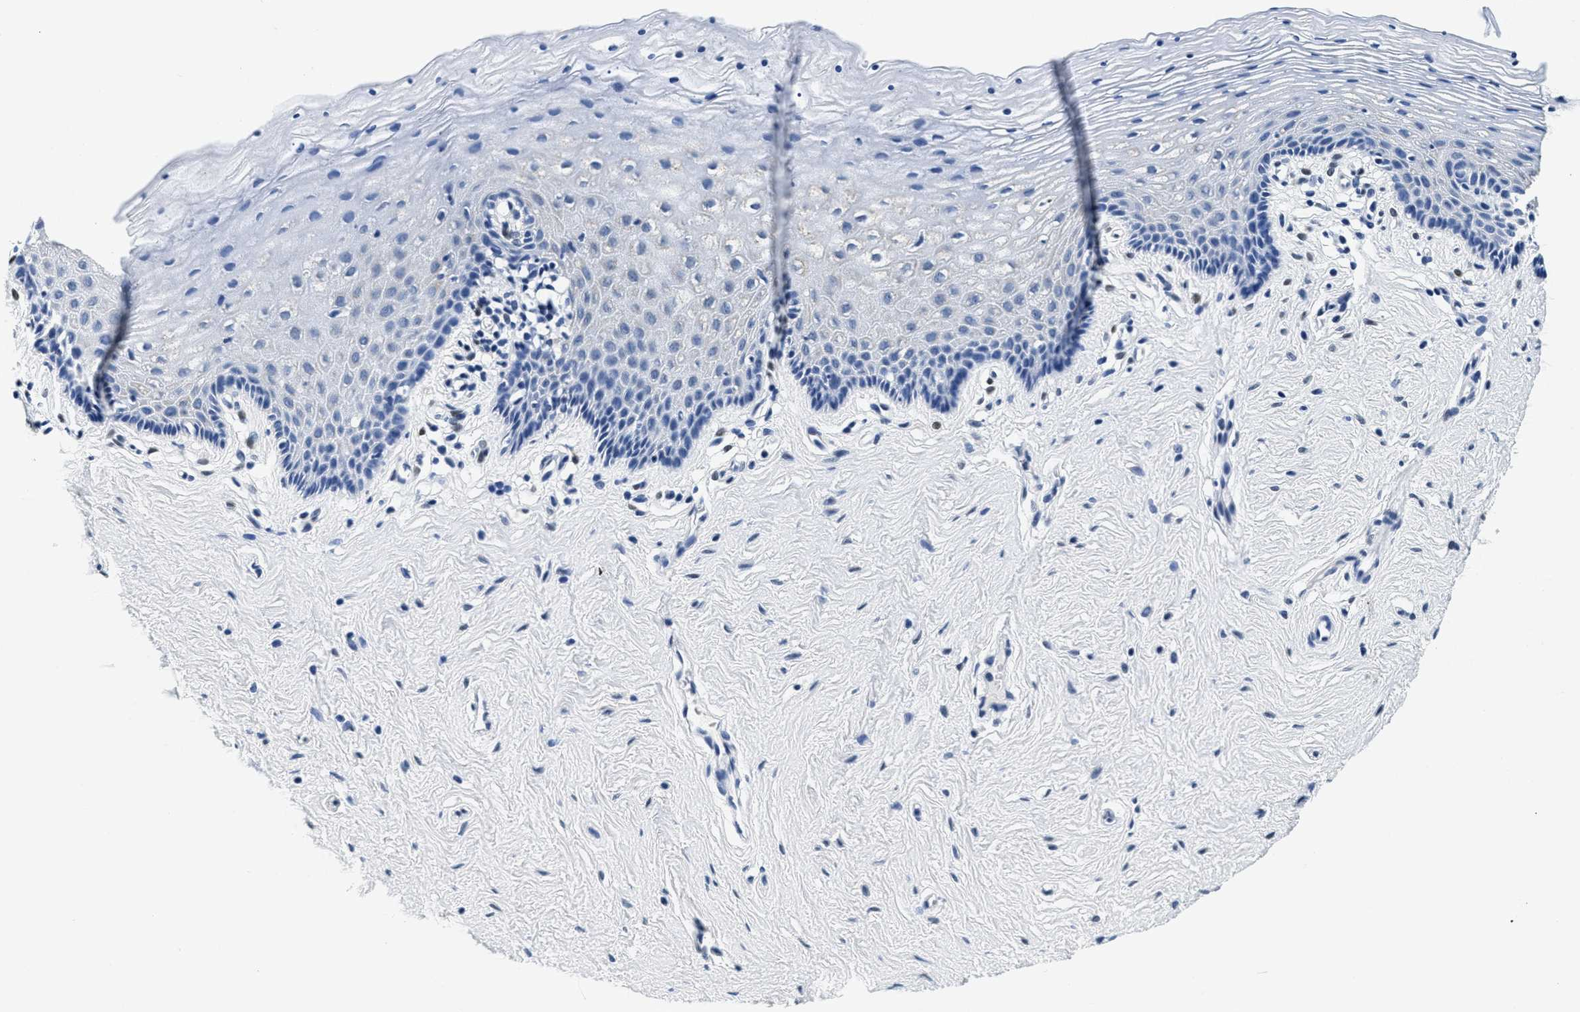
{"staining": {"intensity": "negative", "quantity": "none", "location": "none"}, "tissue": "vagina", "cell_type": "Squamous epithelial cells", "image_type": "normal", "snomed": [{"axis": "morphology", "description": "Normal tissue, NOS"}, {"axis": "topography", "description": "Vagina"}], "caption": "Immunohistochemistry (IHC) of benign human vagina displays no expression in squamous epithelial cells.", "gene": "HS3ST2", "patient": {"sex": "female", "age": 32}}